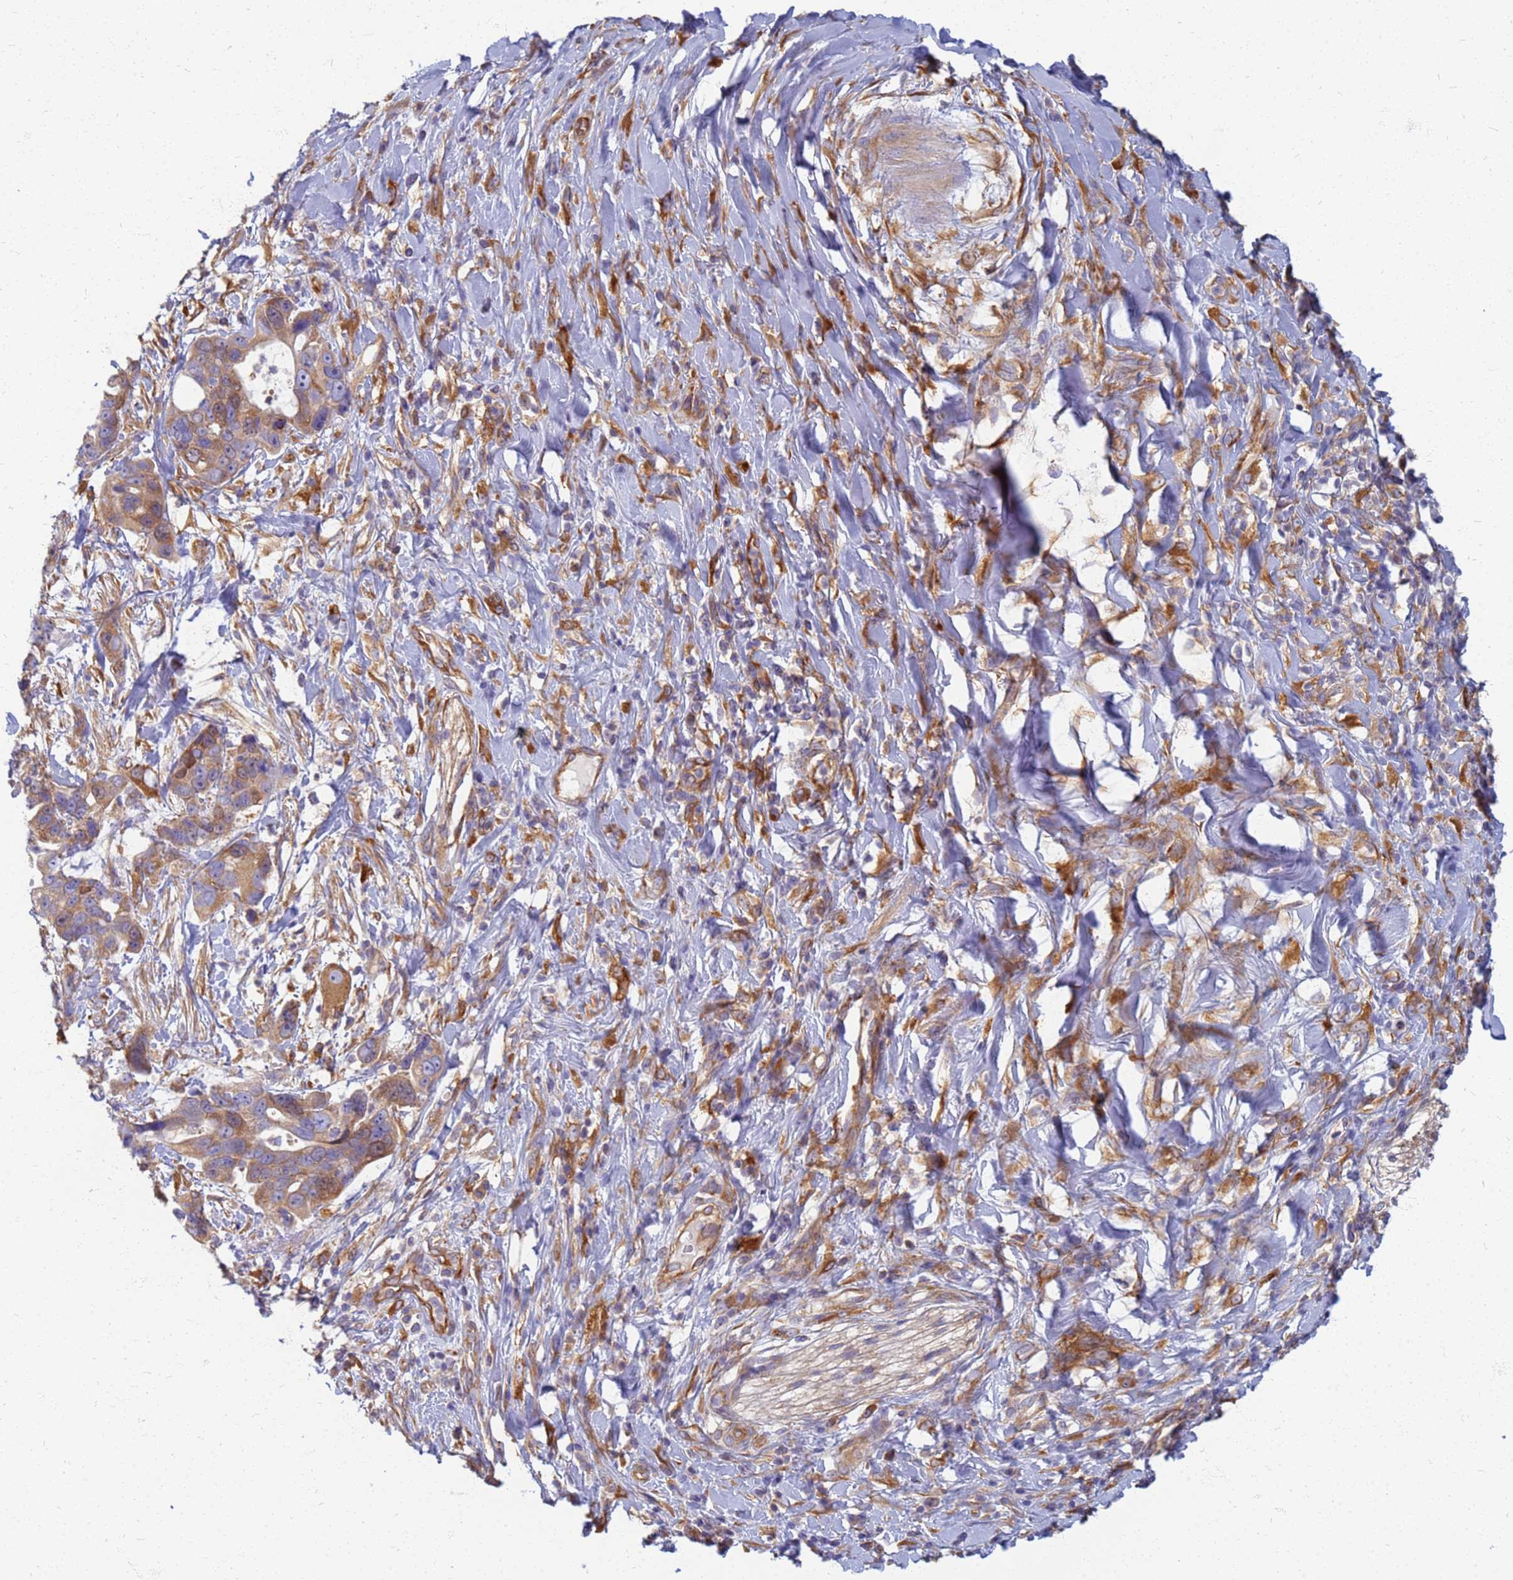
{"staining": {"intensity": "moderate", "quantity": ">75%", "location": "cytoplasmic/membranous"}, "tissue": "pancreatic cancer", "cell_type": "Tumor cells", "image_type": "cancer", "snomed": [{"axis": "morphology", "description": "Normal tissue, NOS"}, {"axis": "morphology", "description": "Adenocarcinoma, NOS"}, {"axis": "topography", "description": "Lymph node"}, {"axis": "topography", "description": "Pancreas"}], "caption": "This is an image of immunohistochemistry staining of pancreatic cancer, which shows moderate expression in the cytoplasmic/membranous of tumor cells.", "gene": "EEA1", "patient": {"sex": "female", "age": 67}}